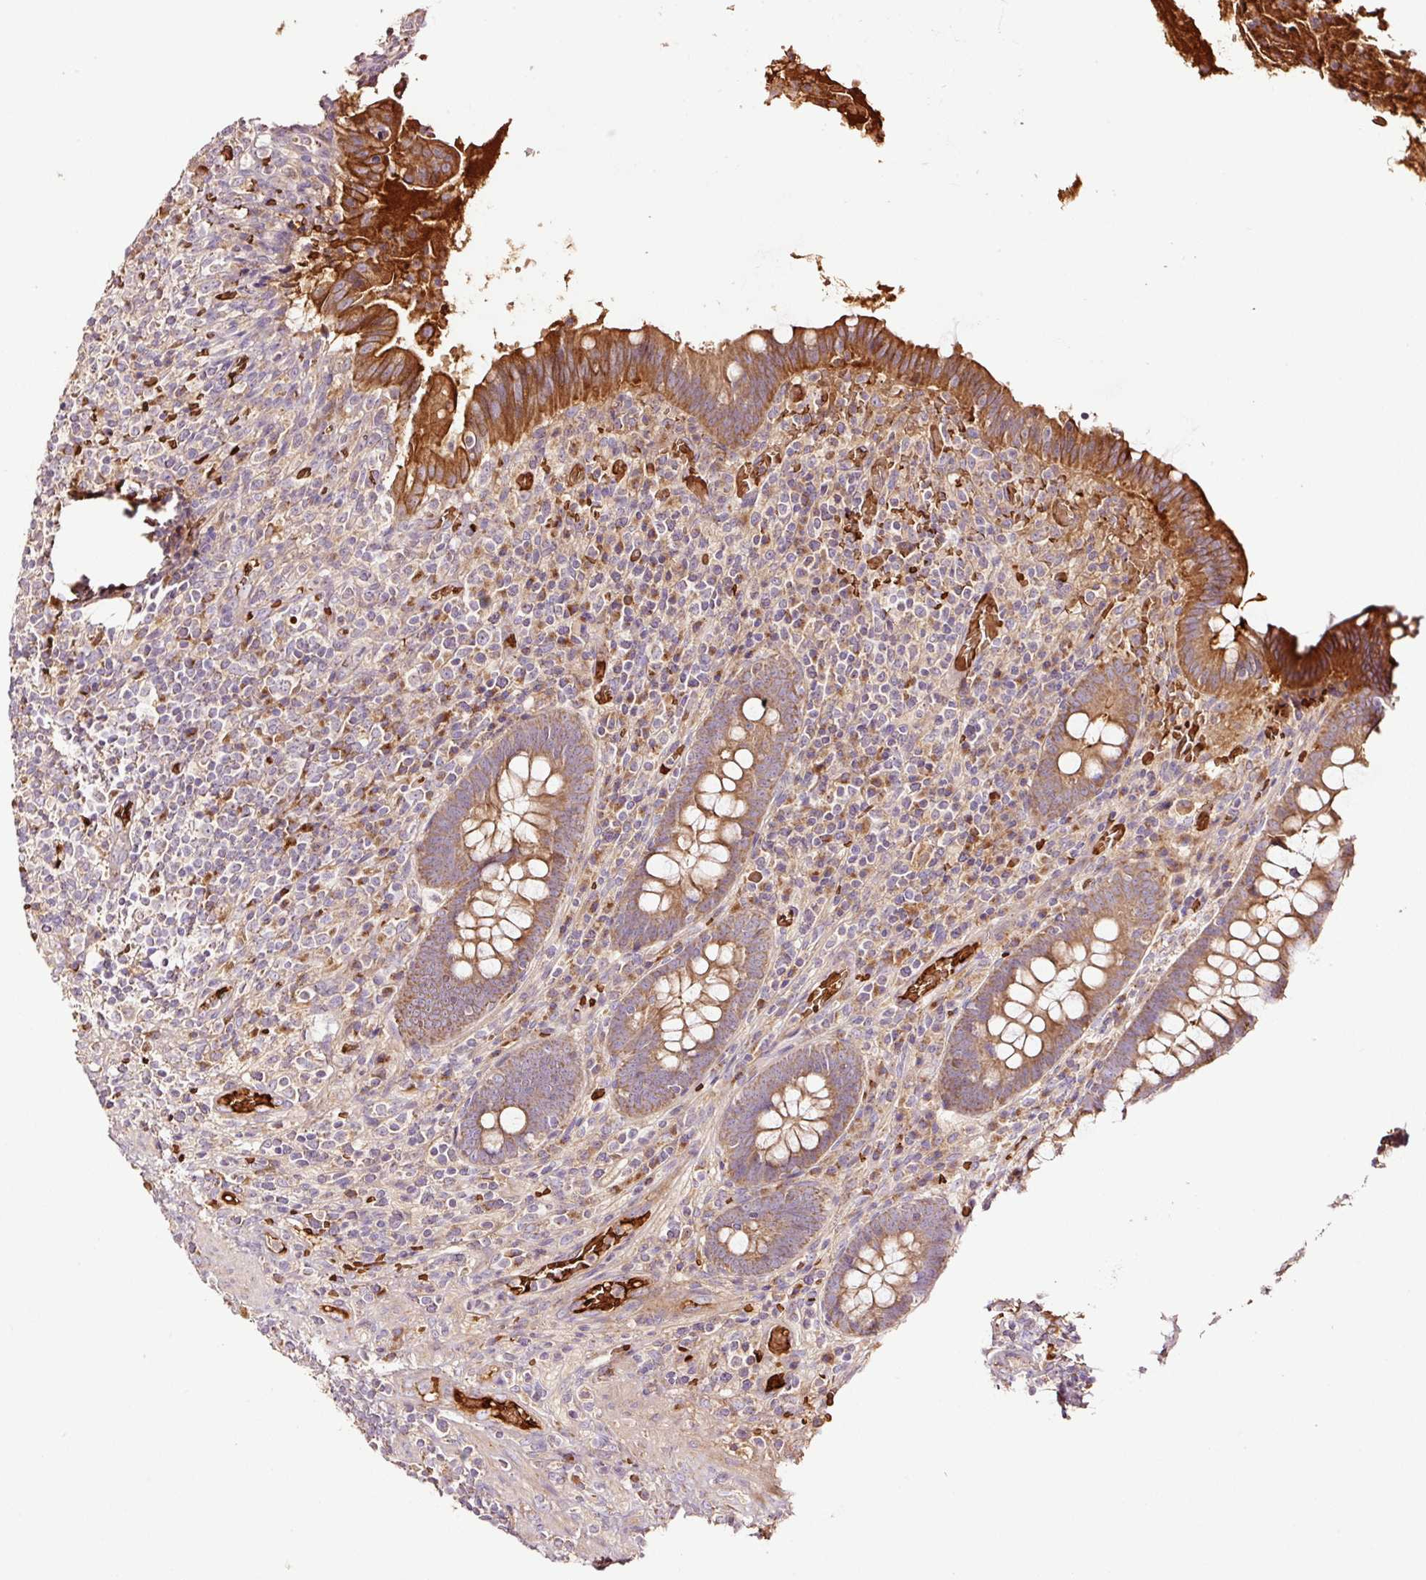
{"staining": {"intensity": "strong", "quantity": ">75%", "location": "cytoplasmic/membranous"}, "tissue": "appendix", "cell_type": "Glandular cells", "image_type": "normal", "snomed": [{"axis": "morphology", "description": "Normal tissue, NOS"}, {"axis": "topography", "description": "Appendix"}], "caption": "IHC image of unremarkable appendix stained for a protein (brown), which exhibits high levels of strong cytoplasmic/membranous staining in approximately >75% of glandular cells.", "gene": "PGLYRP2", "patient": {"sex": "female", "age": 43}}